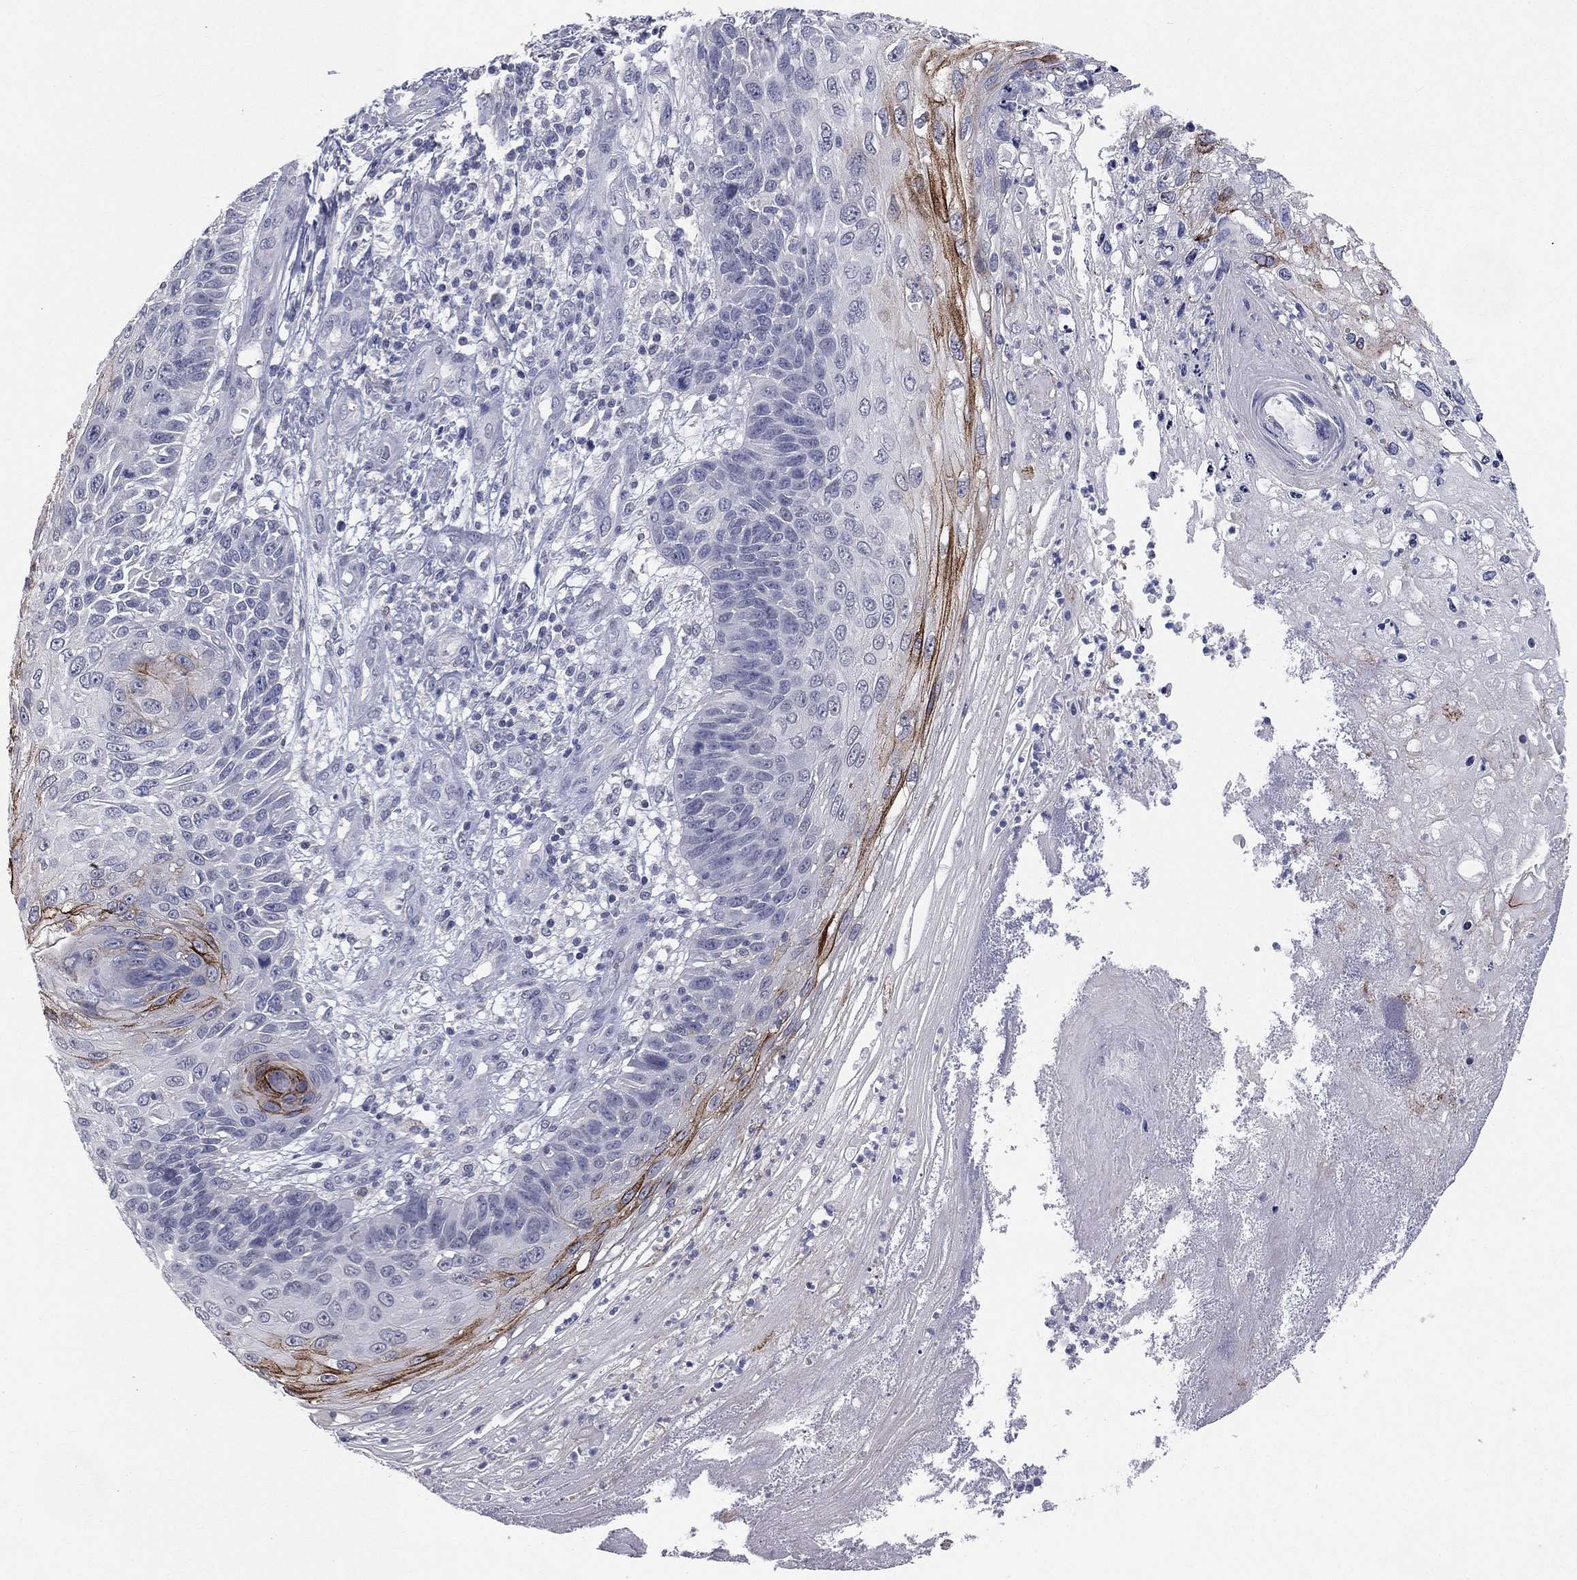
{"staining": {"intensity": "negative", "quantity": "none", "location": "none"}, "tissue": "skin cancer", "cell_type": "Tumor cells", "image_type": "cancer", "snomed": [{"axis": "morphology", "description": "Squamous cell carcinoma, NOS"}, {"axis": "topography", "description": "Skin"}], "caption": "DAB (3,3'-diaminobenzidine) immunohistochemical staining of human skin cancer (squamous cell carcinoma) demonstrates no significant staining in tumor cells.", "gene": "DMKN", "patient": {"sex": "male", "age": 92}}